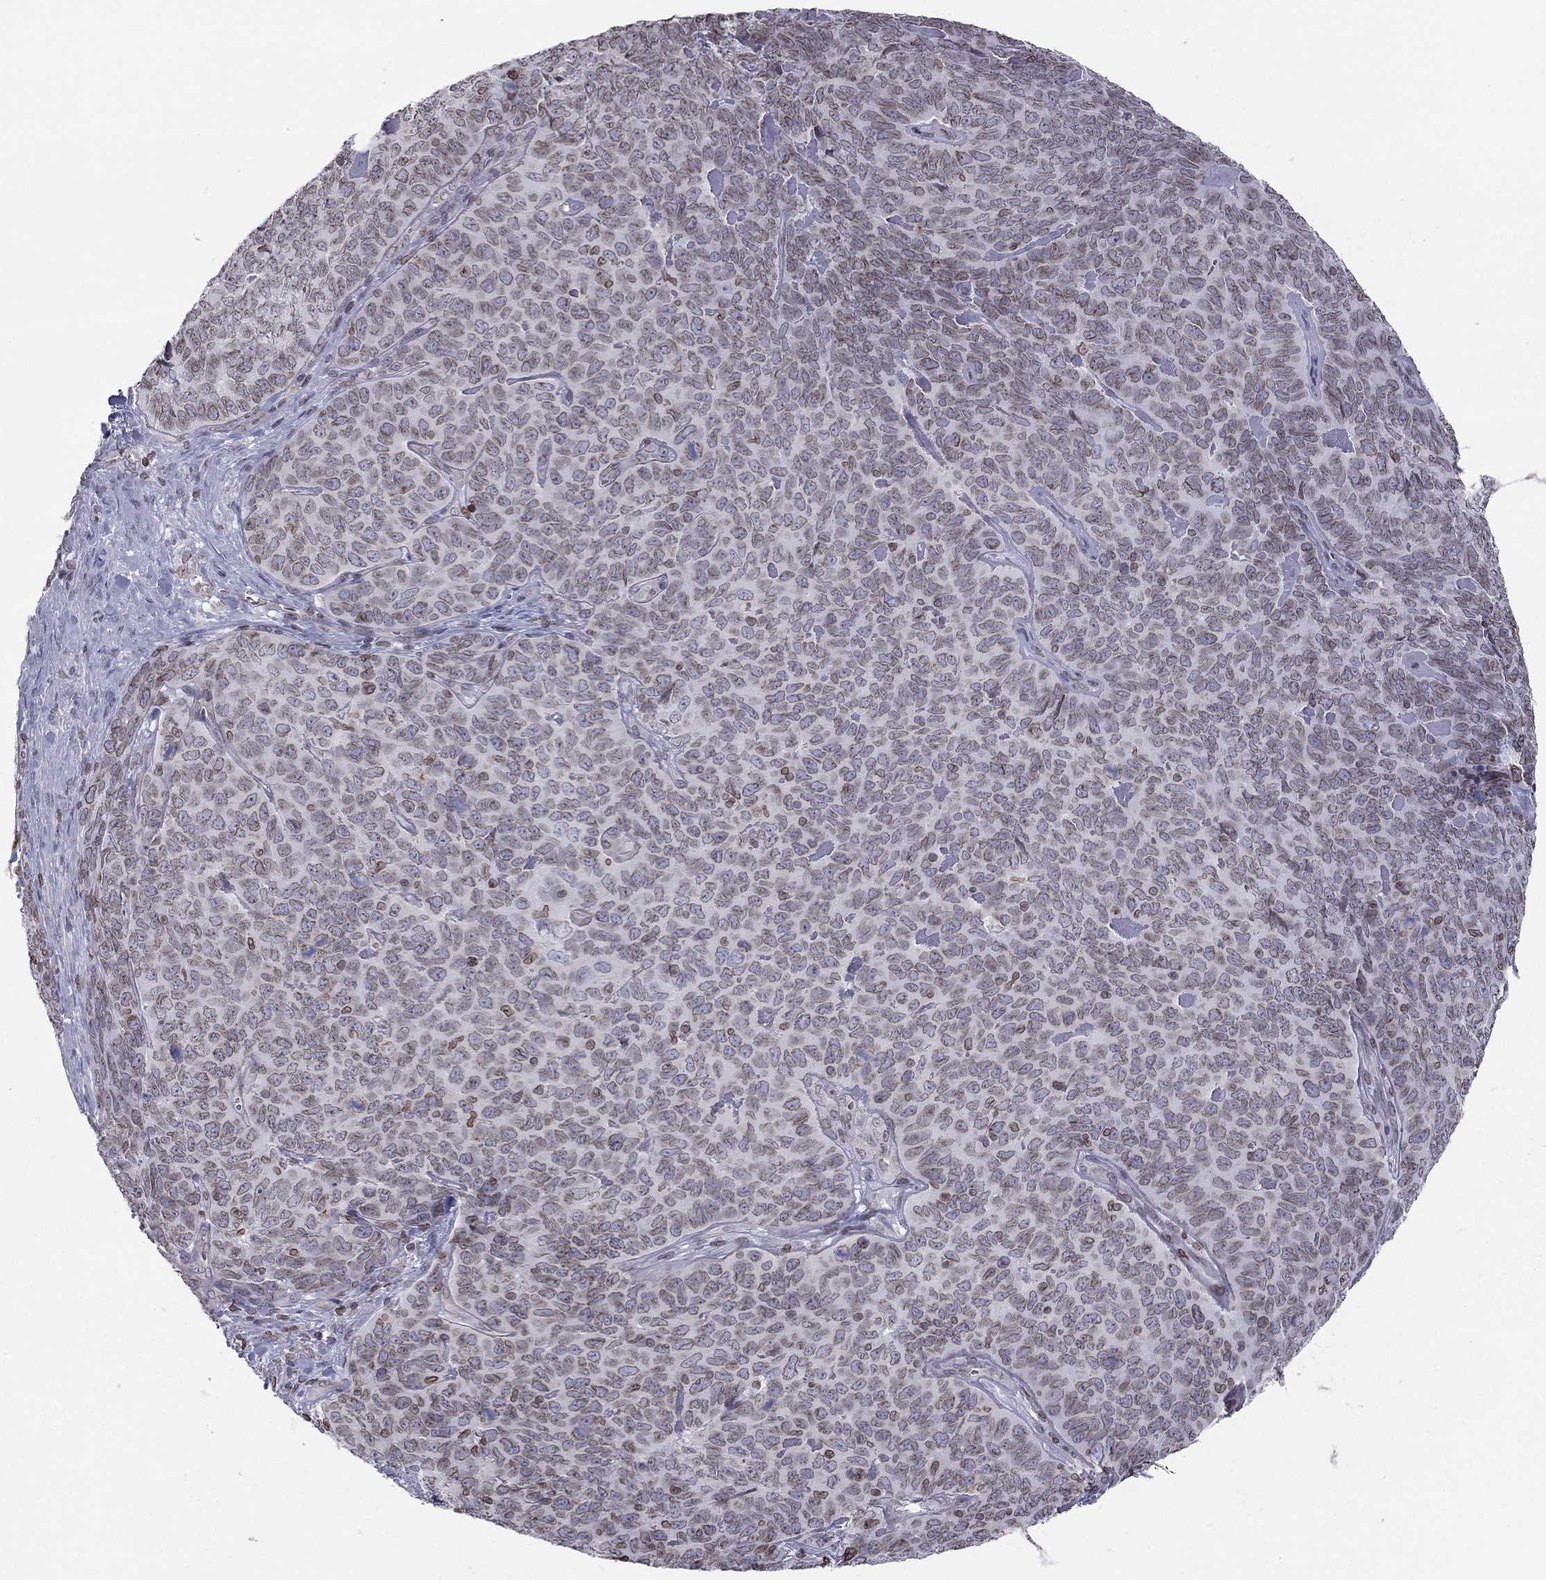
{"staining": {"intensity": "weak", "quantity": "25%-75%", "location": "cytoplasmic/membranous,nuclear"}, "tissue": "skin cancer", "cell_type": "Tumor cells", "image_type": "cancer", "snomed": [{"axis": "morphology", "description": "Squamous cell carcinoma, NOS"}, {"axis": "topography", "description": "Skin"}, {"axis": "topography", "description": "Anal"}], "caption": "Immunohistochemical staining of squamous cell carcinoma (skin) displays low levels of weak cytoplasmic/membranous and nuclear staining in about 25%-75% of tumor cells. (DAB = brown stain, brightfield microscopy at high magnification).", "gene": "ESPL1", "patient": {"sex": "female", "age": 51}}